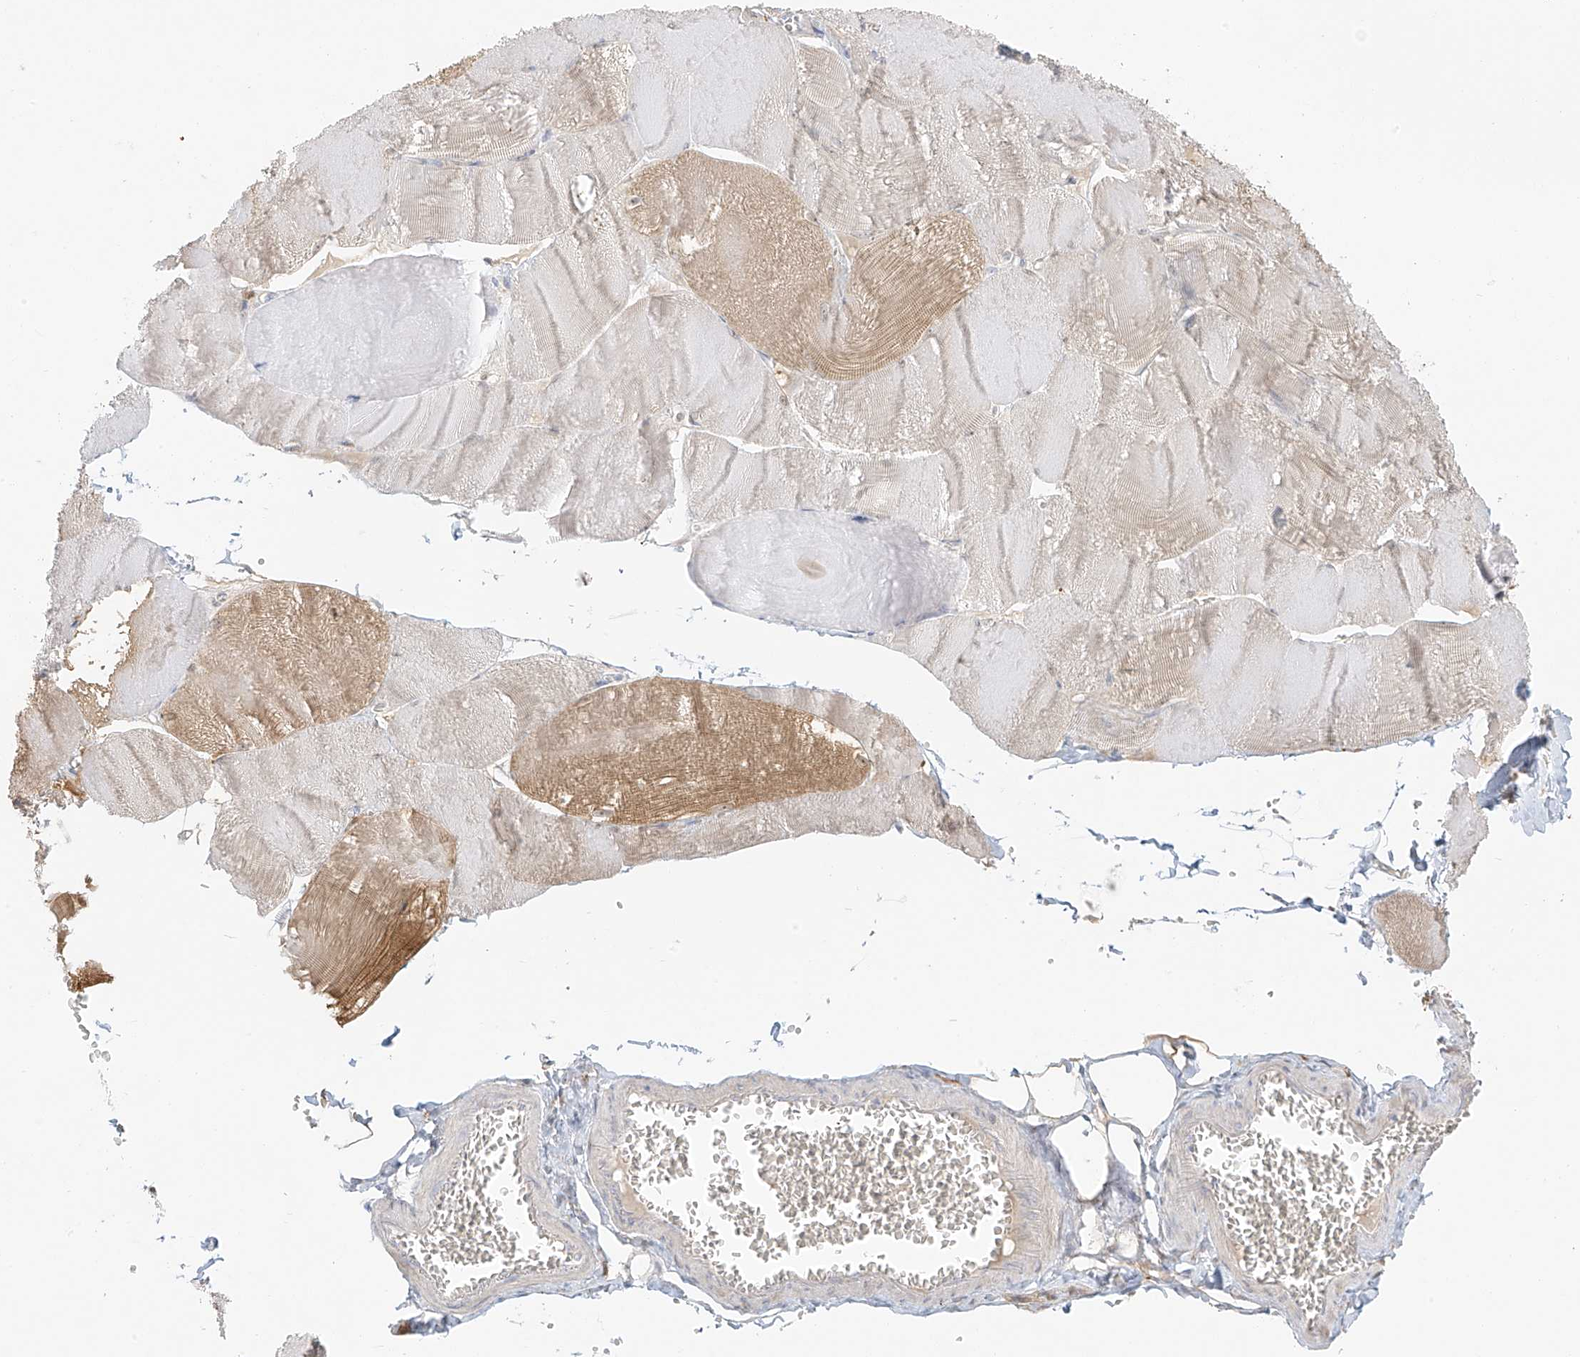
{"staining": {"intensity": "moderate", "quantity": "<25%", "location": "cytoplasmic/membranous"}, "tissue": "skeletal muscle", "cell_type": "Myocytes", "image_type": "normal", "snomed": [{"axis": "morphology", "description": "Normal tissue, NOS"}, {"axis": "morphology", "description": "Basal cell carcinoma"}, {"axis": "topography", "description": "Skeletal muscle"}], "caption": "Myocytes exhibit low levels of moderate cytoplasmic/membranous staining in about <25% of cells in unremarkable human skeletal muscle. Immunohistochemistry stains the protein of interest in brown and the nuclei are stained blue.", "gene": "UPK1B", "patient": {"sex": "female", "age": 64}}